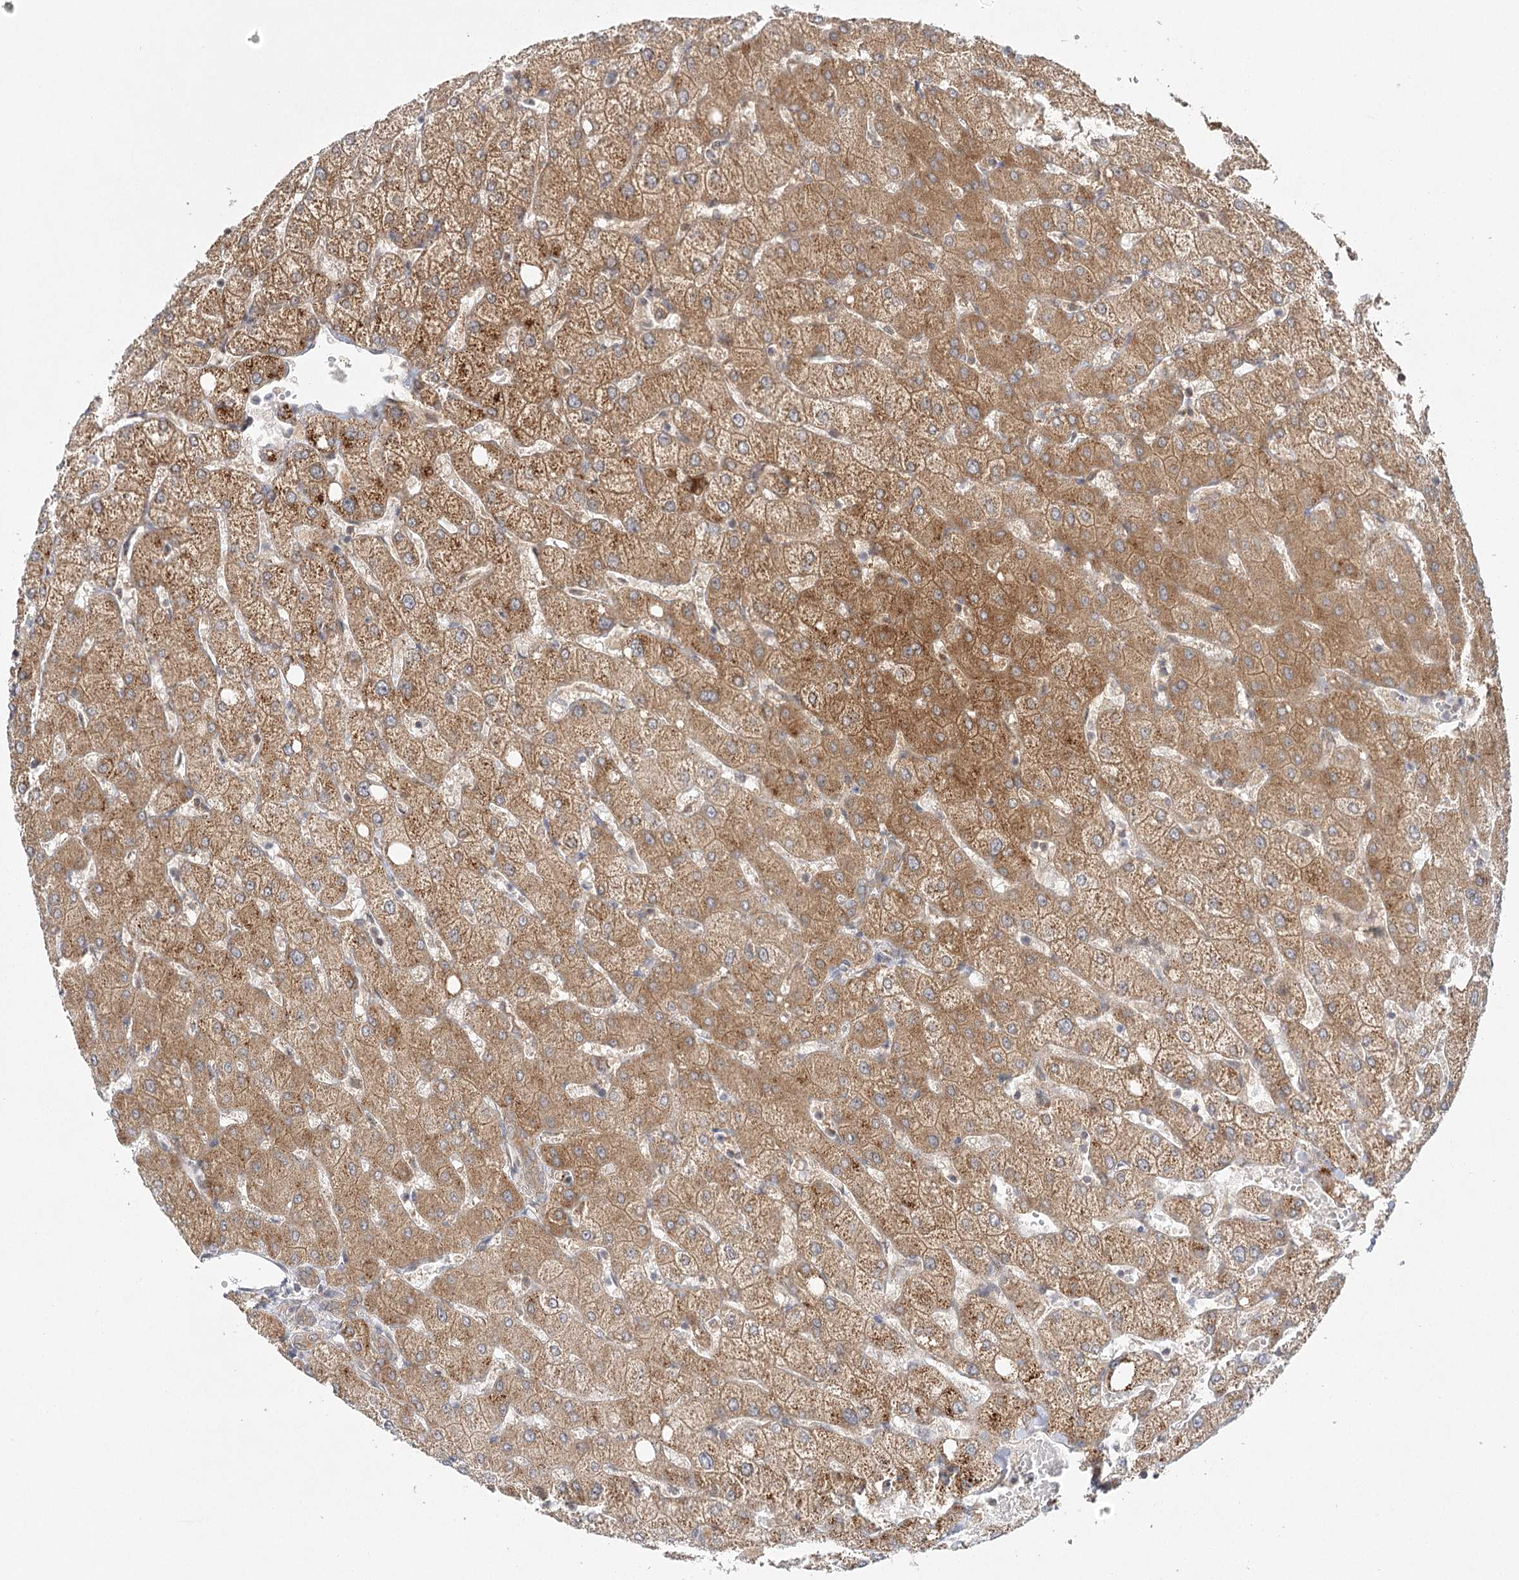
{"staining": {"intensity": "moderate", "quantity": ">75%", "location": "cytoplasmic/membranous"}, "tissue": "liver", "cell_type": "Cholangiocytes", "image_type": "normal", "snomed": [{"axis": "morphology", "description": "Normal tissue, NOS"}, {"axis": "topography", "description": "Liver"}], "caption": "Immunohistochemistry (IHC) micrograph of benign liver stained for a protein (brown), which shows medium levels of moderate cytoplasmic/membranous positivity in about >75% of cholangiocytes.", "gene": "INPP4B", "patient": {"sex": "female", "age": 54}}